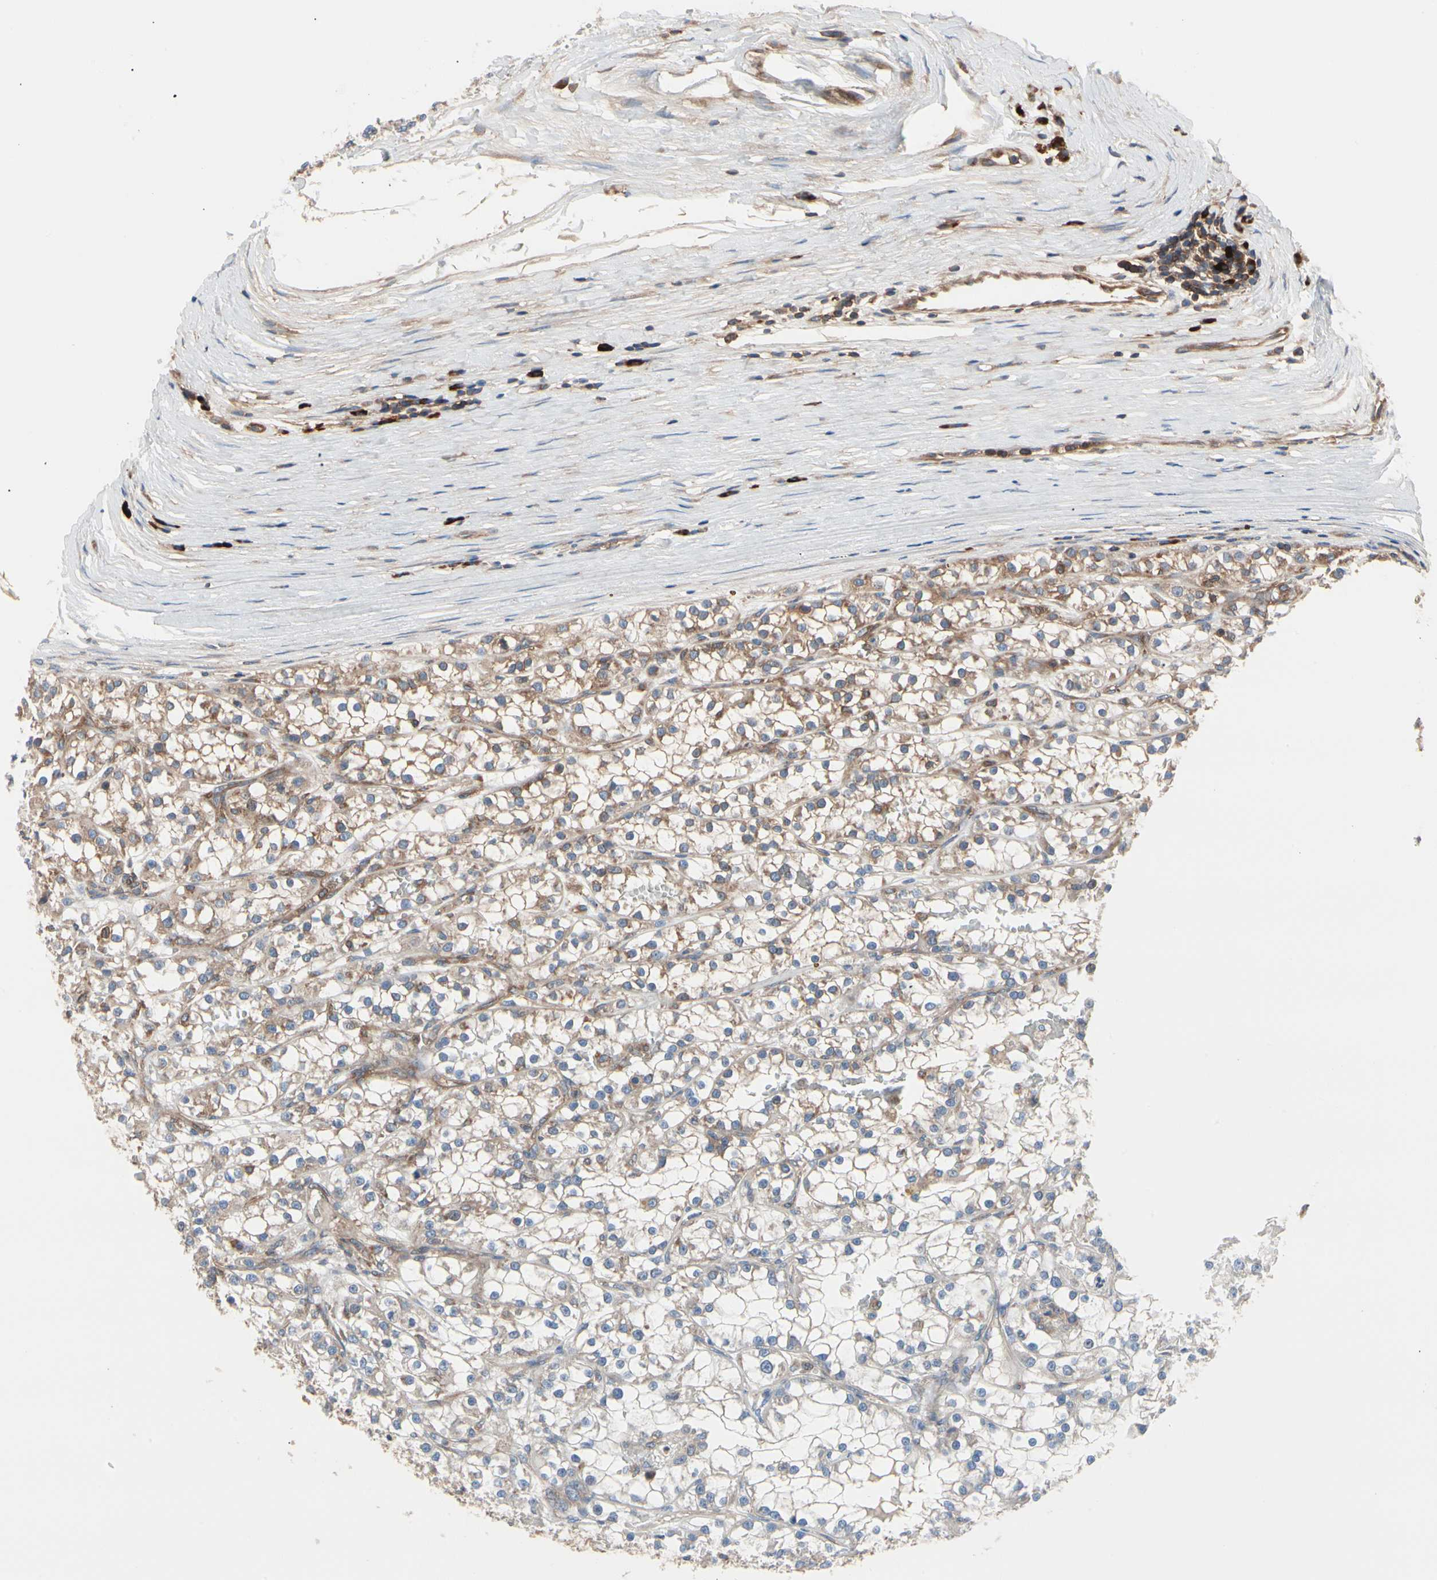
{"staining": {"intensity": "moderate", "quantity": "25%-75%", "location": "cytoplasmic/membranous"}, "tissue": "renal cancer", "cell_type": "Tumor cells", "image_type": "cancer", "snomed": [{"axis": "morphology", "description": "Adenocarcinoma, NOS"}, {"axis": "topography", "description": "Kidney"}], "caption": "Immunohistochemistry (IHC) of human renal adenocarcinoma shows medium levels of moderate cytoplasmic/membranous staining in approximately 25%-75% of tumor cells.", "gene": "ROCK1", "patient": {"sex": "female", "age": 52}}